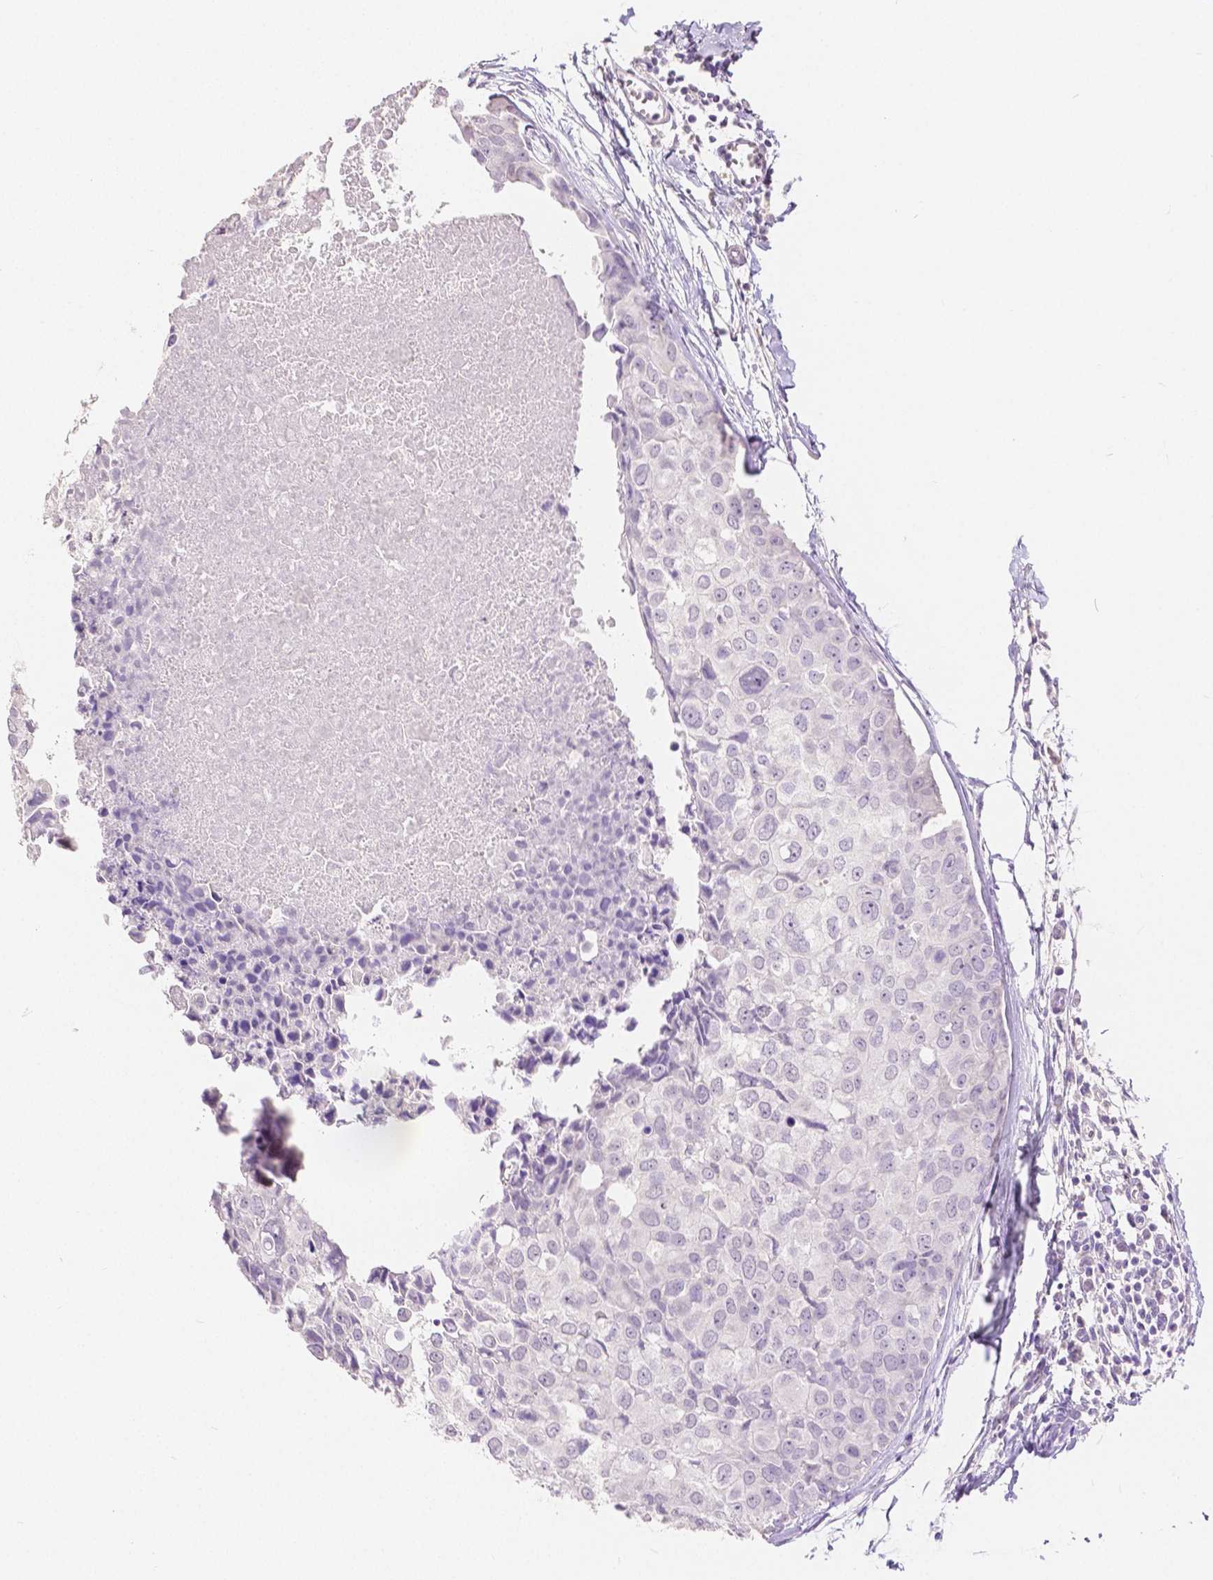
{"staining": {"intensity": "negative", "quantity": "none", "location": "none"}, "tissue": "breast cancer", "cell_type": "Tumor cells", "image_type": "cancer", "snomed": [{"axis": "morphology", "description": "Duct carcinoma"}, {"axis": "topography", "description": "Breast"}], "caption": "High power microscopy micrograph of an immunohistochemistry (IHC) image of breast intraductal carcinoma, revealing no significant staining in tumor cells.", "gene": "HNF1B", "patient": {"sex": "female", "age": 38}}